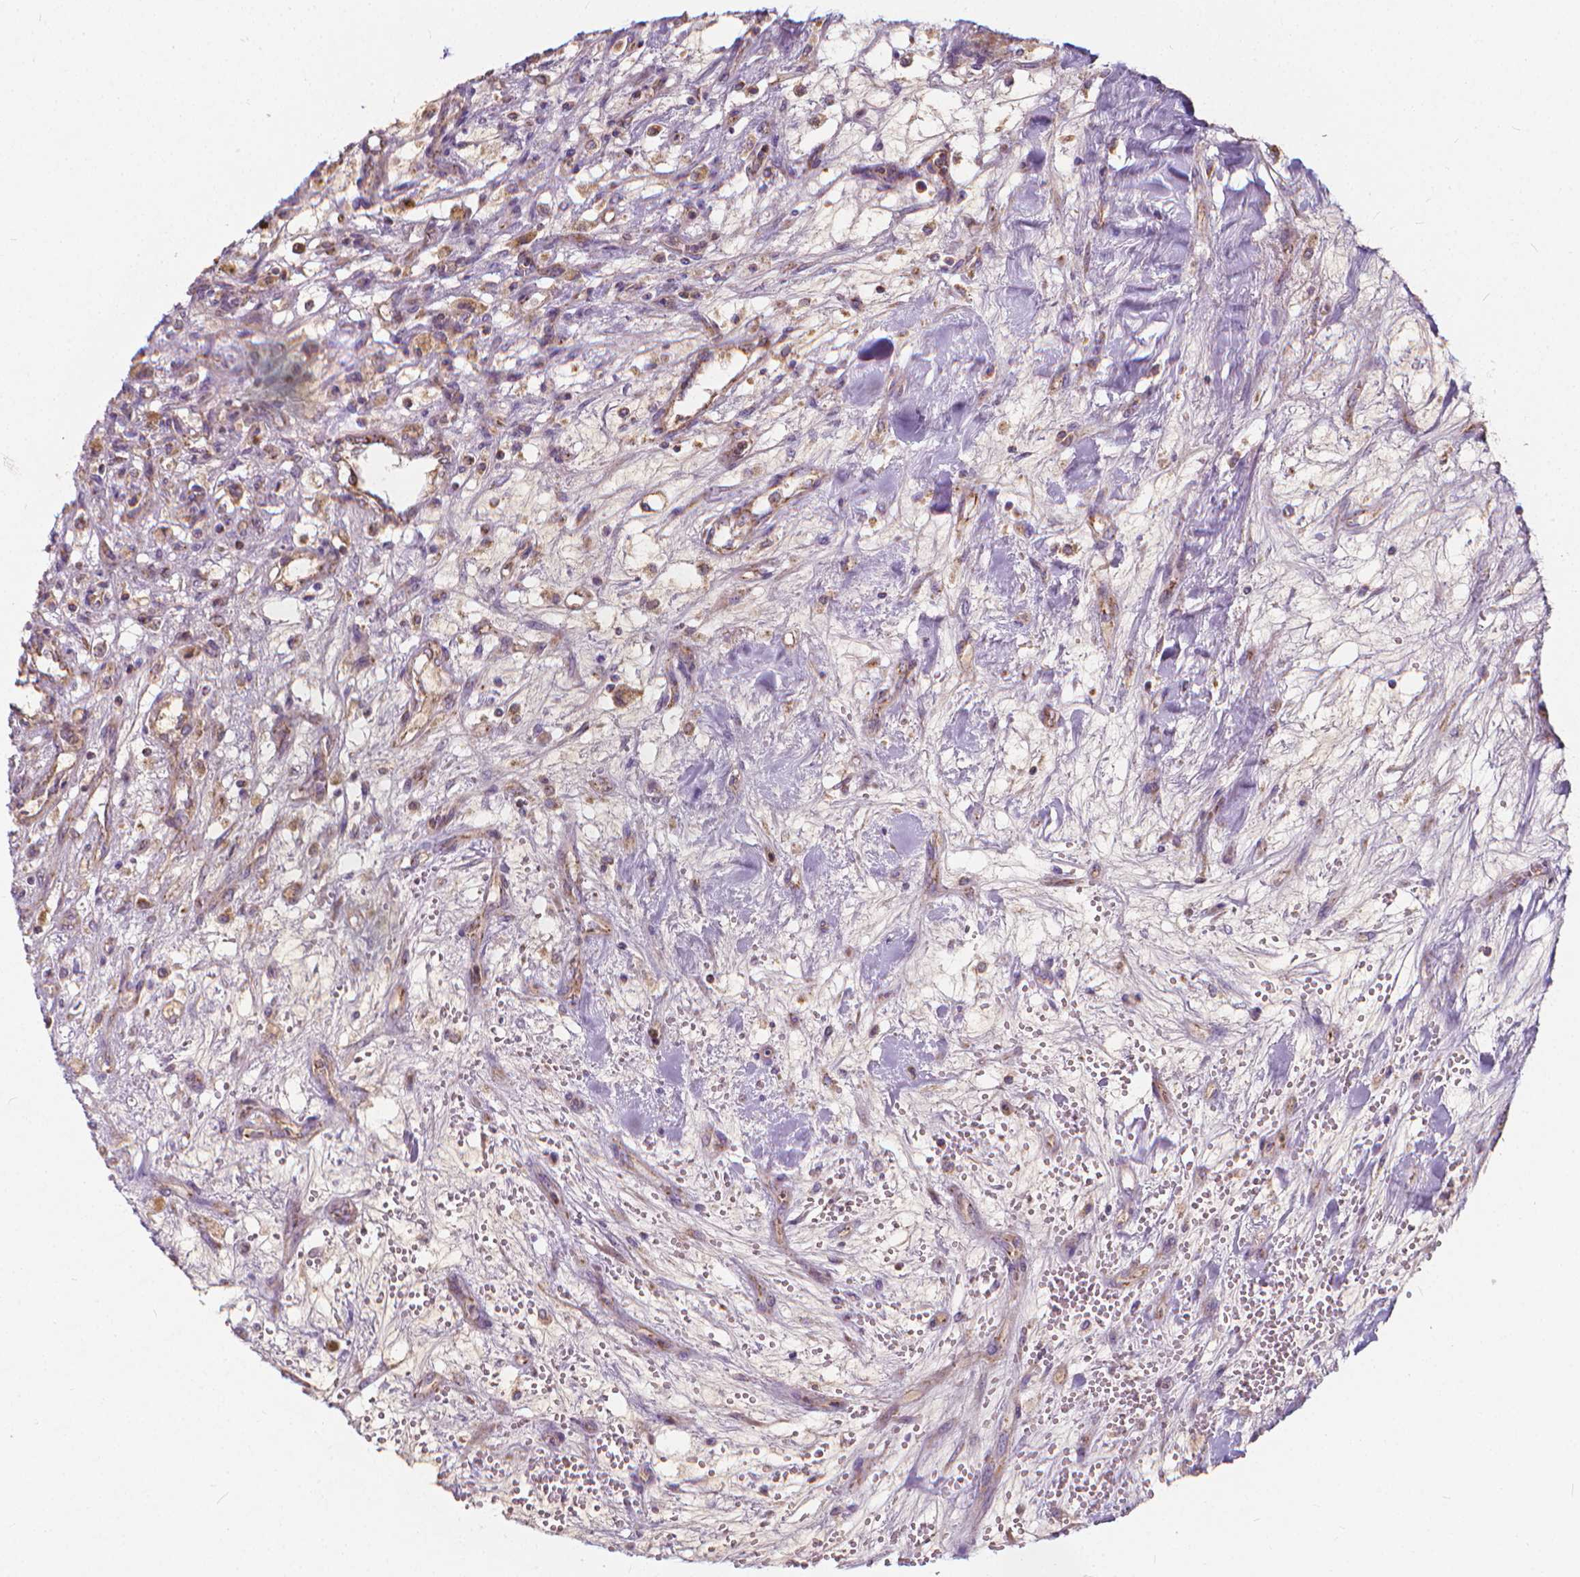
{"staining": {"intensity": "weak", "quantity": "25%-75%", "location": "cytoplasmic/membranous"}, "tissue": "renal cancer", "cell_type": "Tumor cells", "image_type": "cancer", "snomed": [{"axis": "morphology", "description": "Adenocarcinoma, NOS"}, {"axis": "topography", "description": "Kidney"}], "caption": "A low amount of weak cytoplasmic/membranous staining is seen in about 25%-75% of tumor cells in adenocarcinoma (renal) tissue.", "gene": "SNCAIP", "patient": {"sex": "female", "age": 63}}